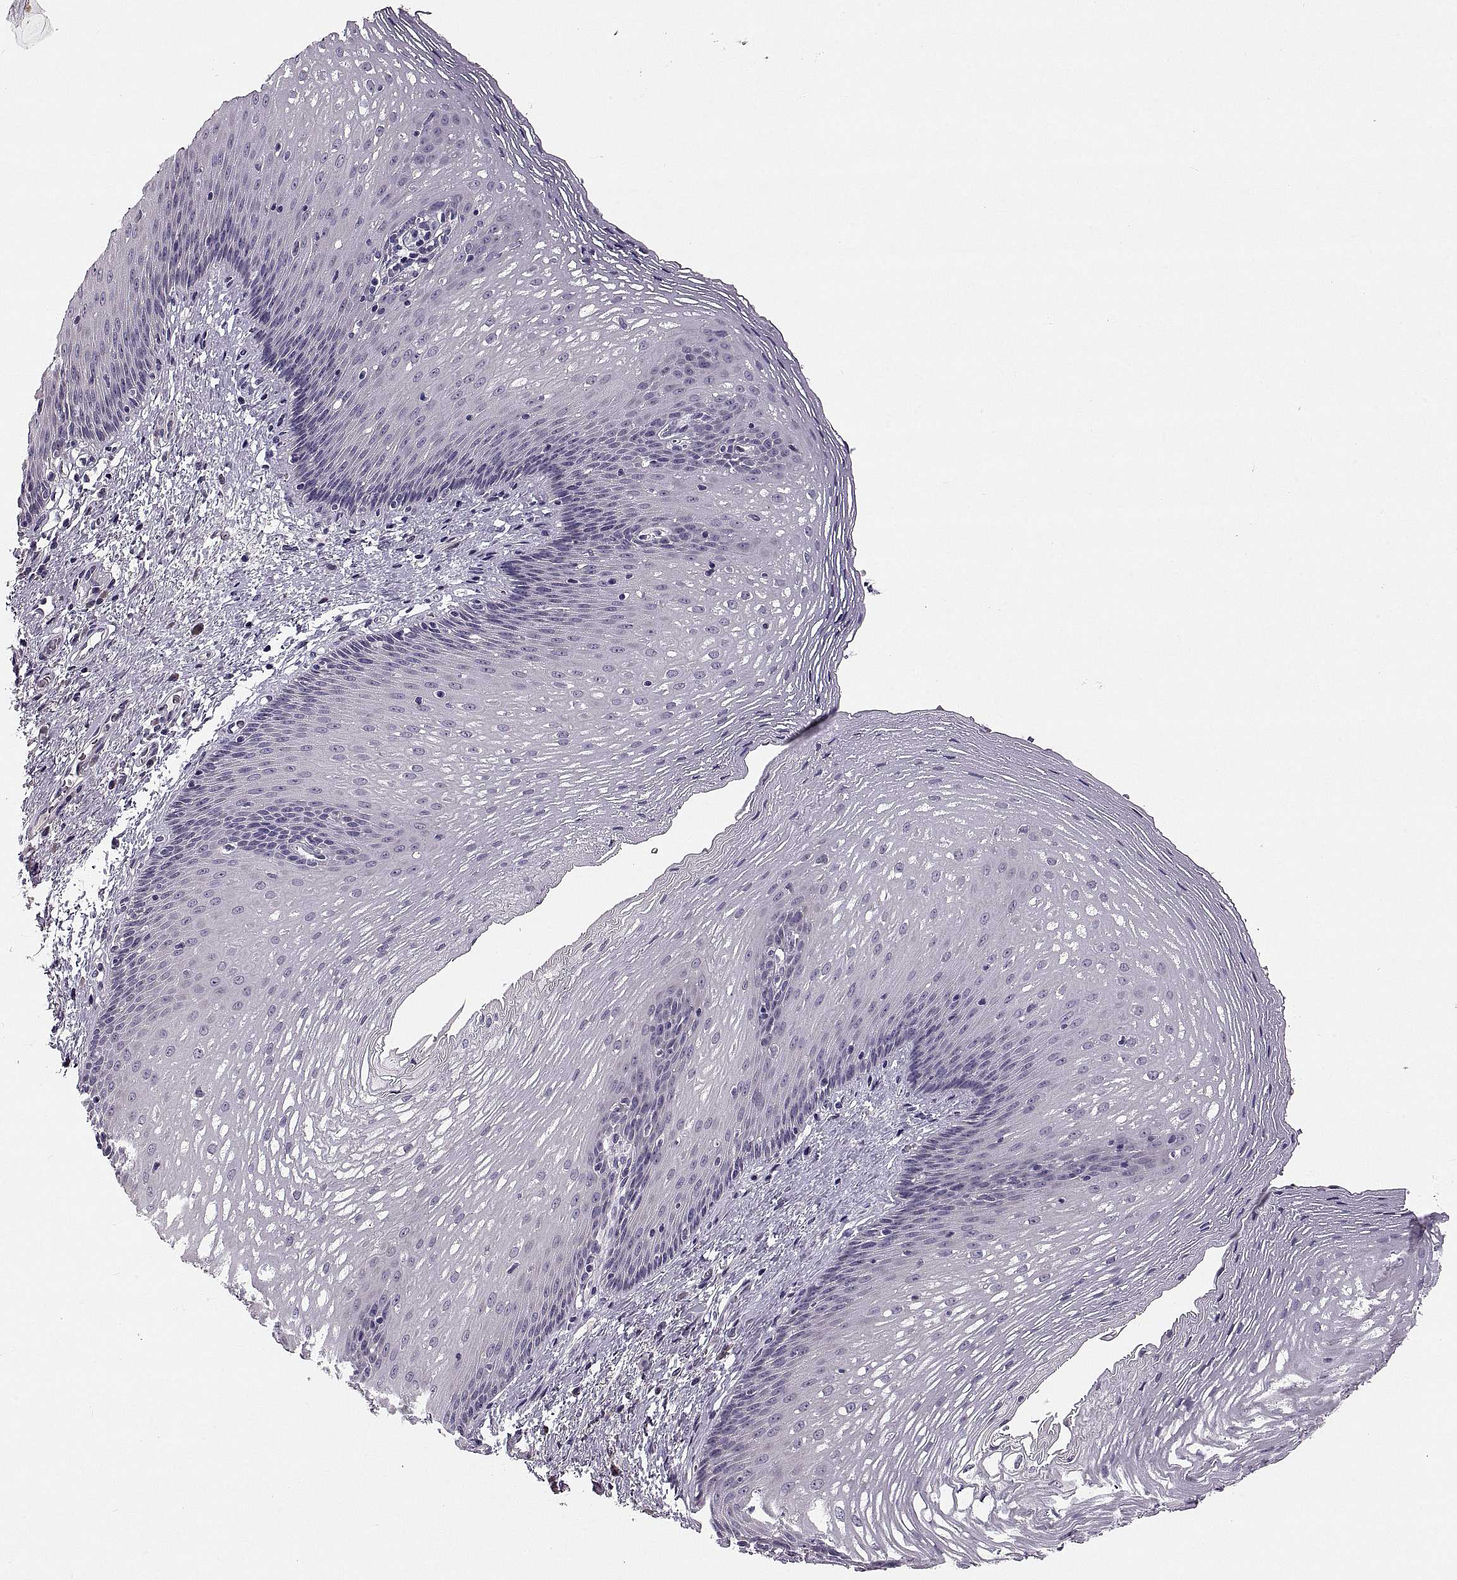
{"staining": {"intensity": "negative", "quantity": "none", "location": "none"}, "tissue": "esophagus", "cell_type": "Squamous epithelial cells", "image_type": "normal", "snomed": [{"axis": "morphology", "description": "Normal tissue, NOS"}, {"axis": "topography", "description": "Esophagus"}], "caption": "This is a photomicrograph of immunohistochemistry staining of normal esophagus, which shows no staining in squamous epithelial cells.", "gene": "ADH6", "patient": {"sex": "male", "age": 76}}